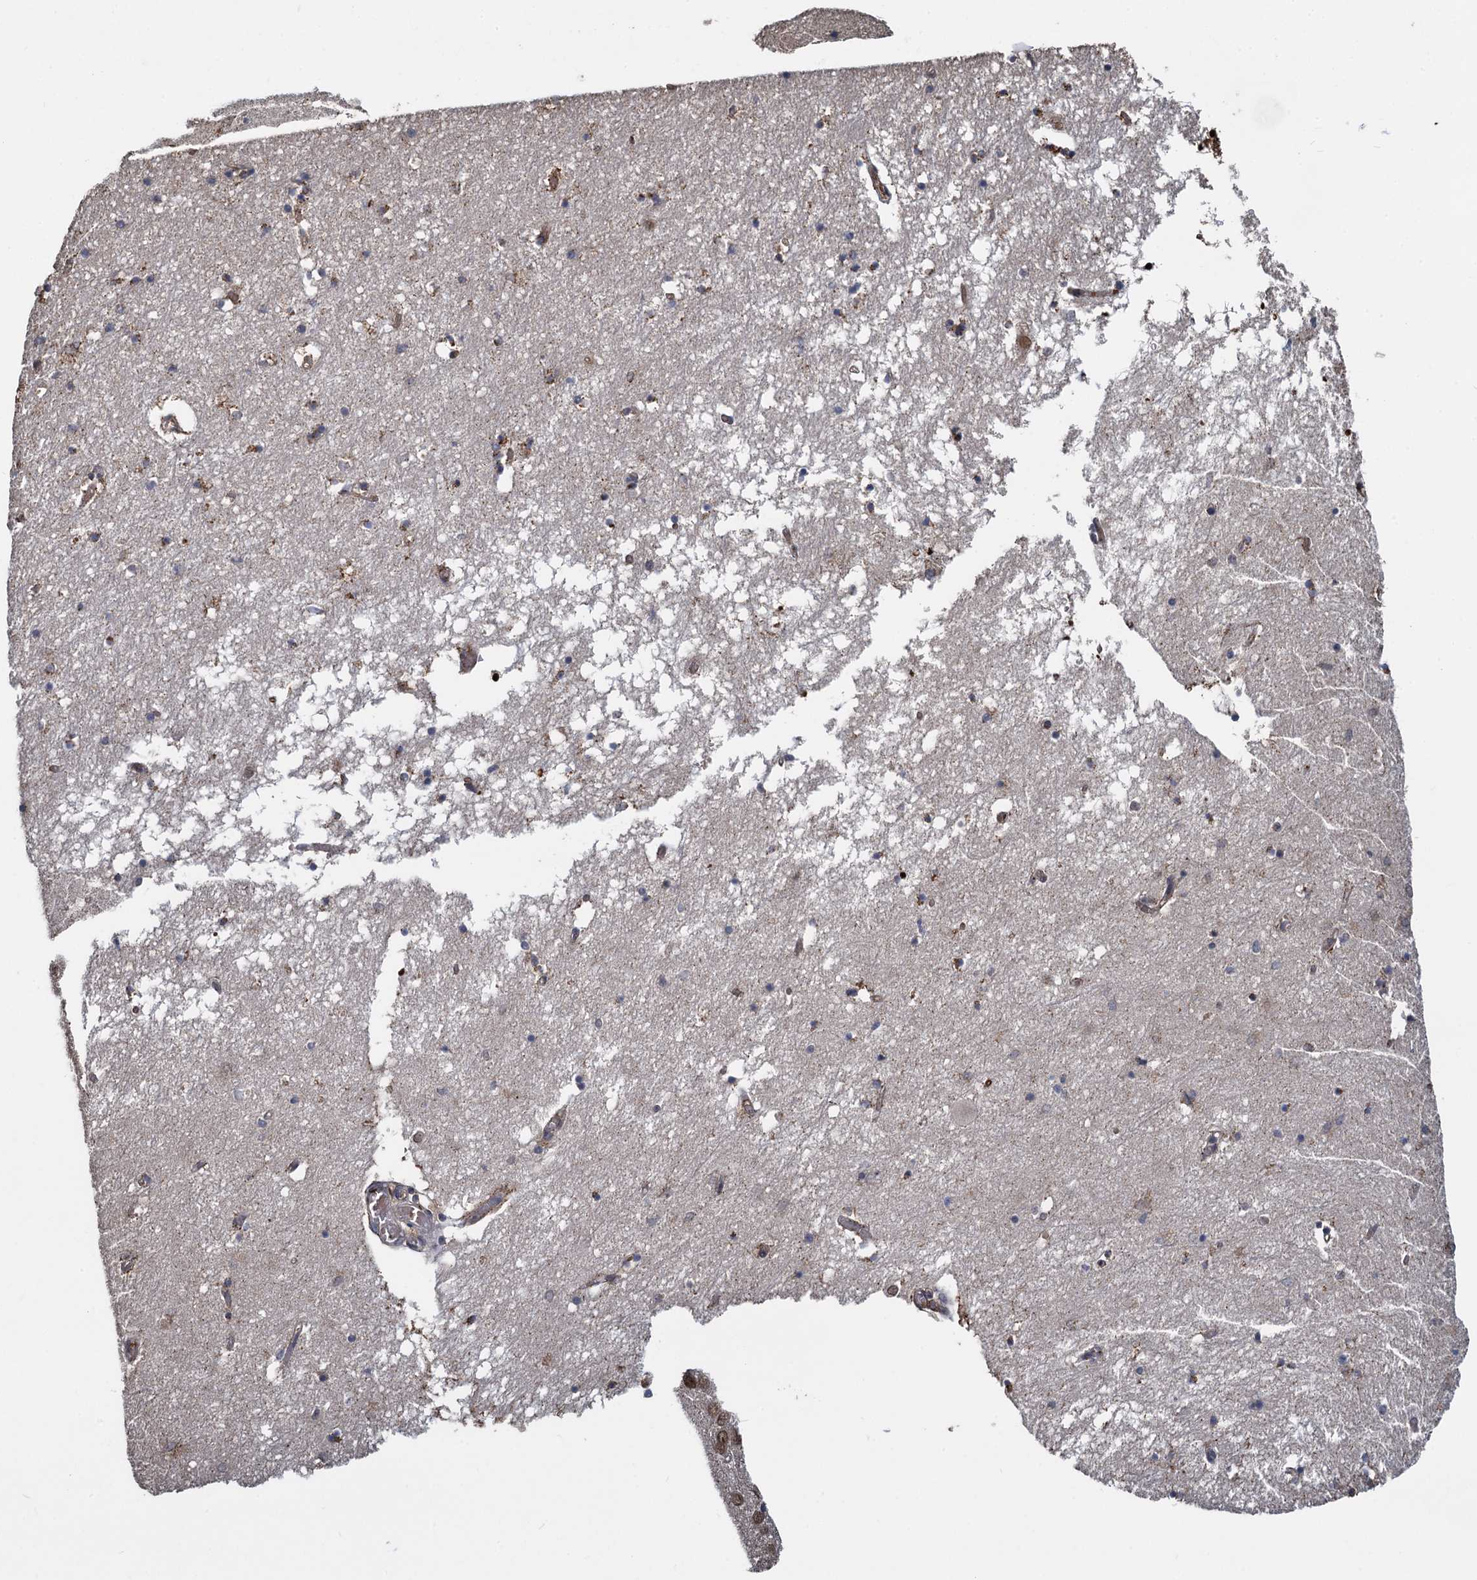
{"staining": {"intensity": "weak", "quantity": "<25%", "location": "cytoplasmic/membranous"}, "tissue": "hippocampus", "cell_type": "Glial cells", "image_type": "normal", "snomed": [{"axis": "morphology", "description": "Normal tissue, NOS"}, {"axis": "topography", "description": "Hippocampus"}], "caption": "High magnification brightfield microscopy of benign hippocampus stained with DAB (3,3'-diaminobenzidine) (brown) and counterstained with hematoxylin (blue): glial cells show no significant expression.", "gene": "FANCI", "patient": {"sex": "male", "age": 70}}